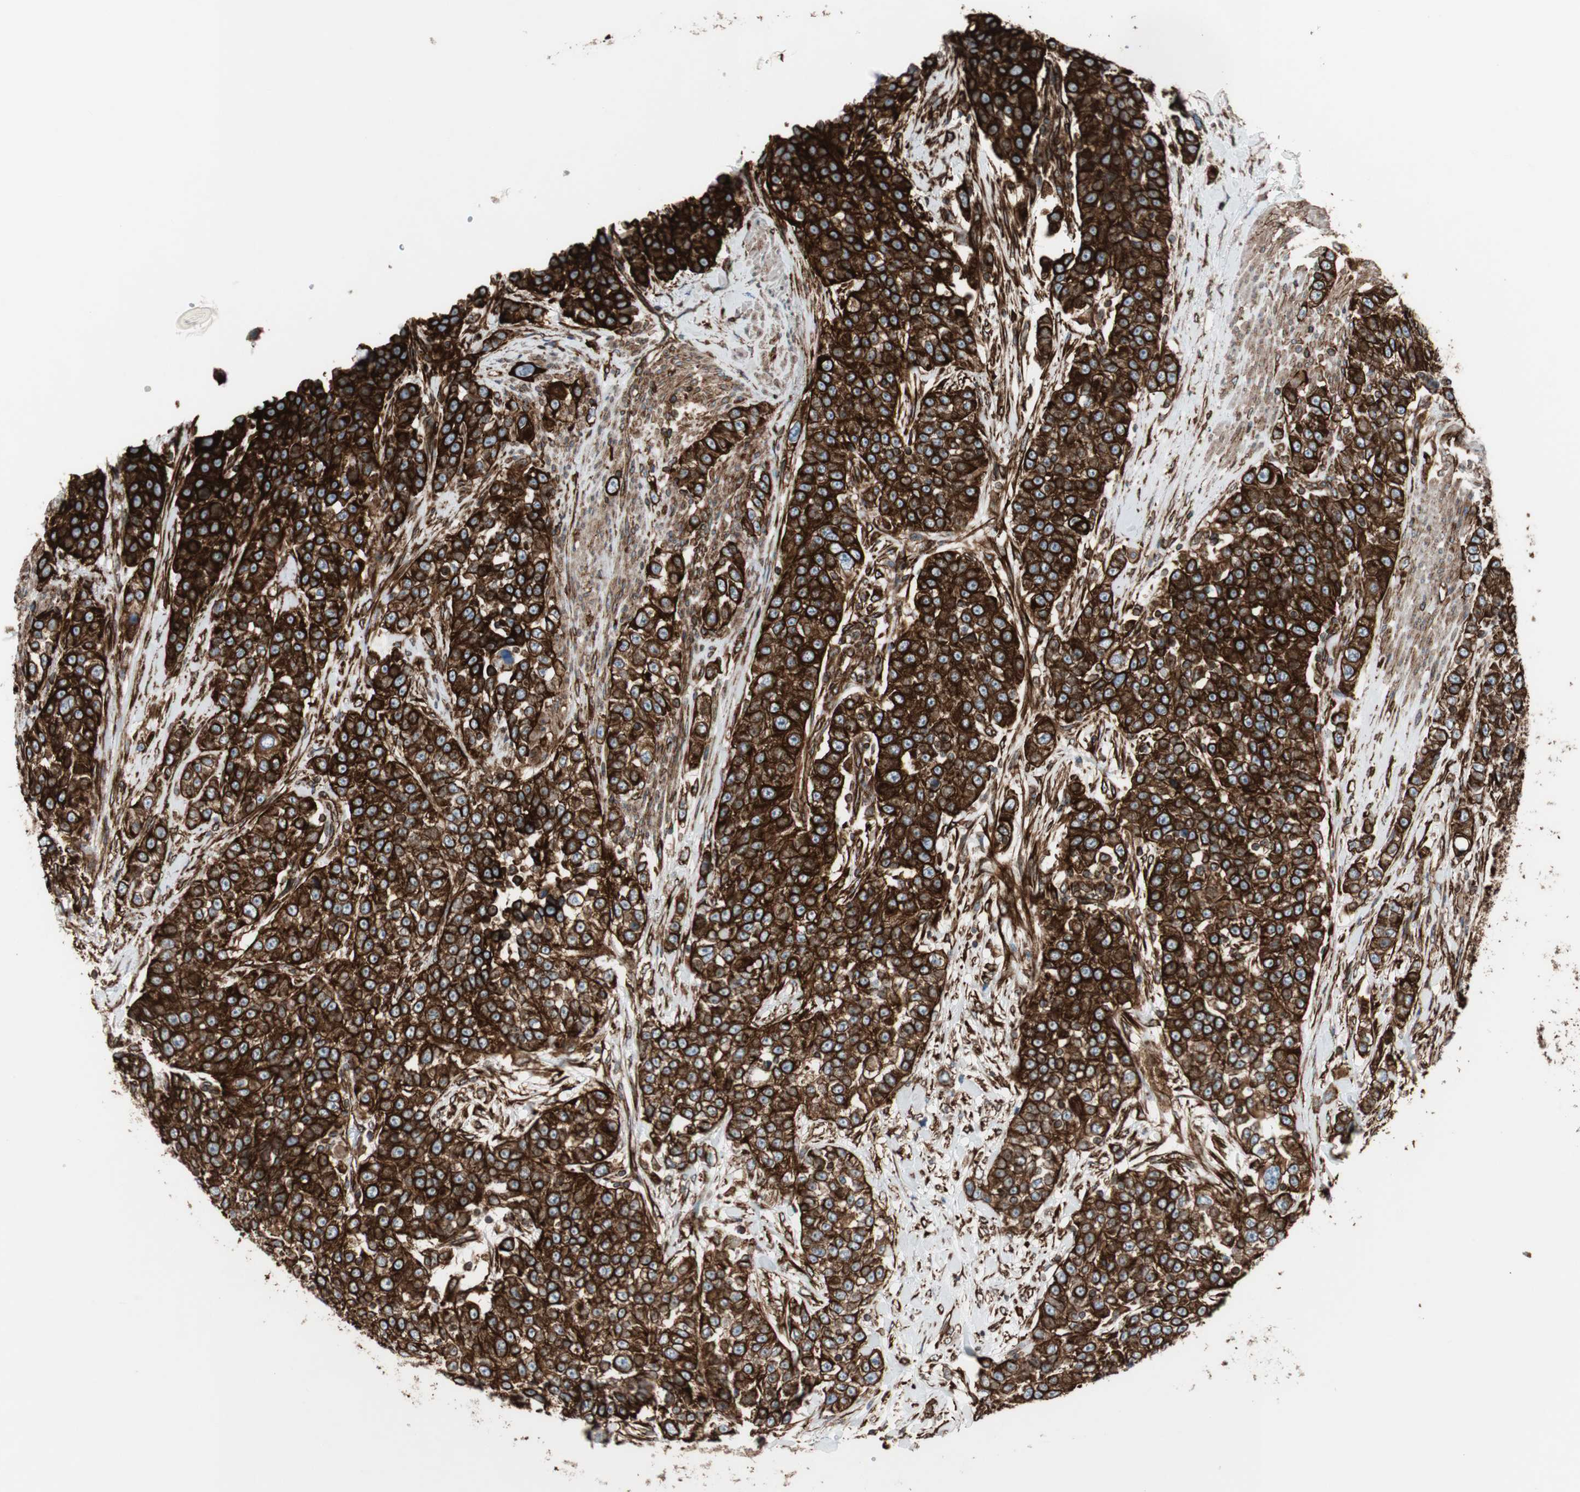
{"staining": {"intensity": "strong", "quantity": ">75%", "location": "cytoplasmic/membranous"}, "tissue": "urothelial cancer", "cell_type": "Tumor cells", "image_type": "cancer", "snomed": [{"axis": "morphology", "description": "Urothelial carcinoma, High grade"}, {"axis": "topography", "description": "Urinary bladder"}], "caption": "Brown immunohistochemical staining in urothelial cancer displays strong cytoplasmic/membranous staining in about >75% of tumor cells. (Stains: DAB in brown, nuclei in blue, Microscopy: brightfield microscopy at high magnification).", "gene": "TCTA", "patient": {"sex": "female", "age": 80}}